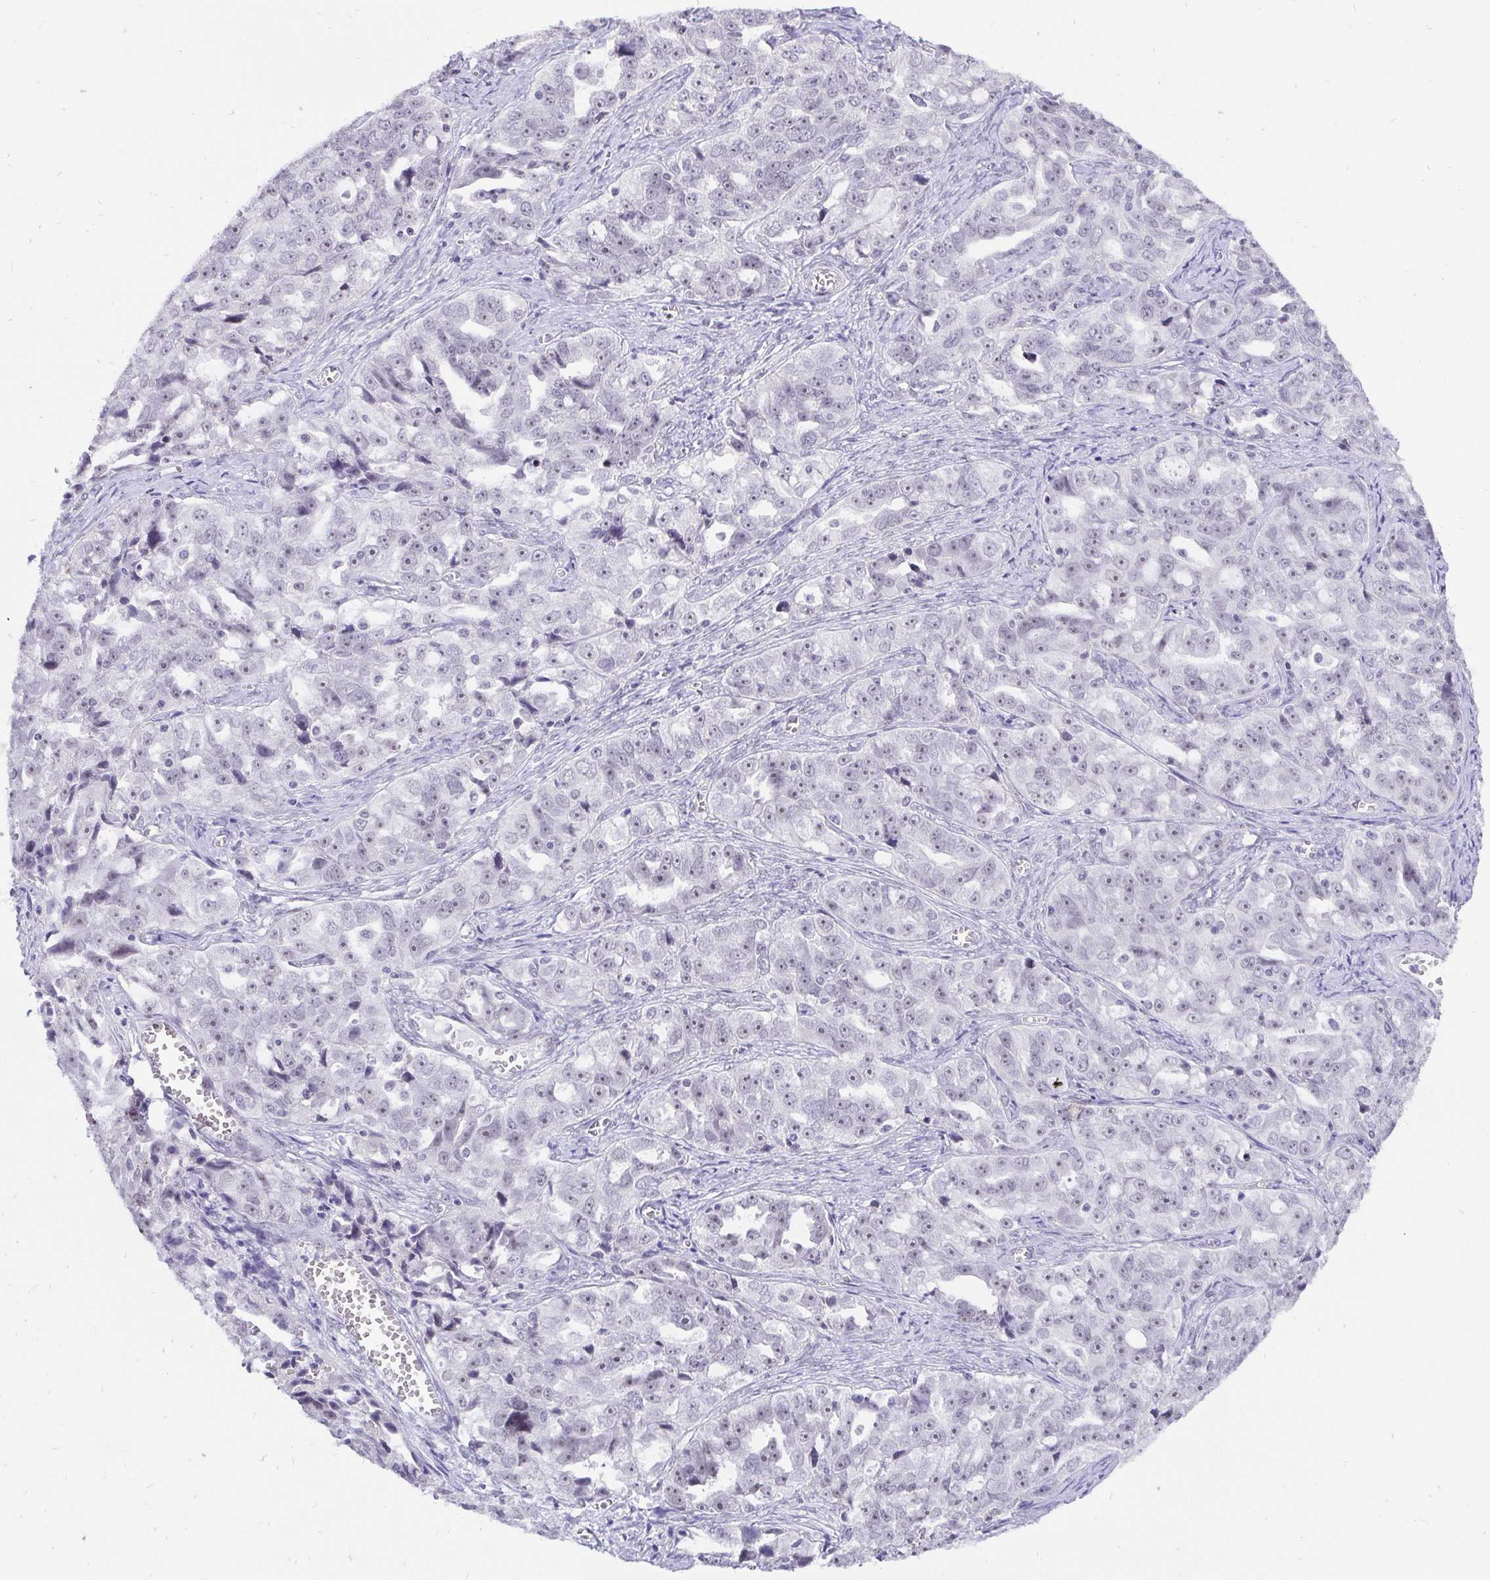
{"staining": {"intensity": "negative", "quantity": "none", "location": "none"}, "tissue": "ovarian cancer", "cell_type": "Tumor cells", "image_type": "cancer", "snomed": [{"axis": "morphology", "description": "Cystadenocarcinoma, serous, NOS"}, {"axis": "topography", "description": "Ovary"}], "caption": "Protein analysis of serous cystadenocarcinoma (ovarian) displays no significant positivity in tumor cells.", "gene": "ZNF860", "patient": {"sex": "female", "age": 51}}